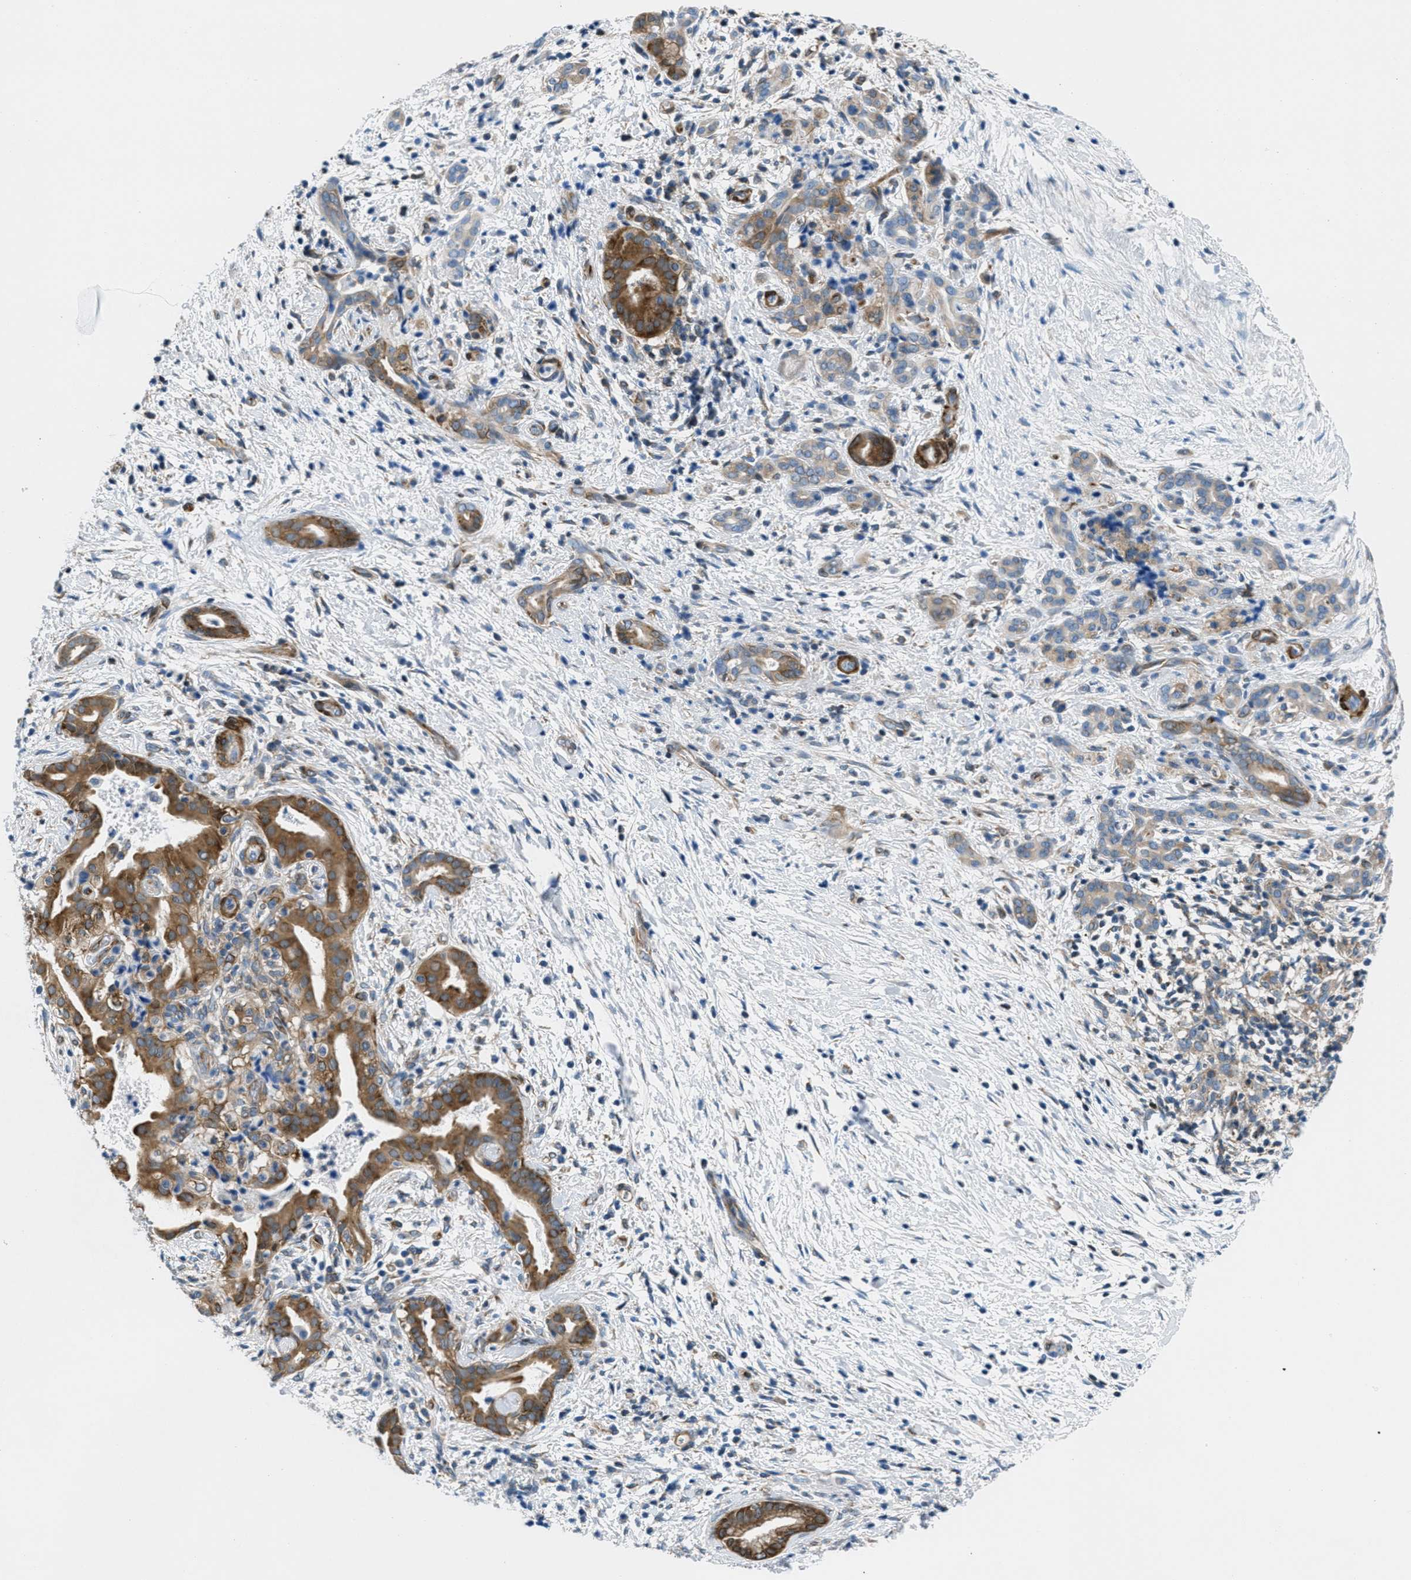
{"staining": {"intensity": "moderate", "quantity": ">75%", "location": "cytoplasmic/membranous"}, "tissue": "pancreatic cancer", "cell_type": "Tumor cells", "image_type": "cancer", "snomed": [{"axis": "morphology", "description": "Adenocarcinoma, NOS"}, {"axis": "topography", "description": "Pancreas"}], "caption": "Pancreatic cancer tissue shows moderate cytoplasmic/membranous staining in about >75% of tumor cells", "gene": "MAPRE2", "patient": {"sex": "female", "age": 70}}